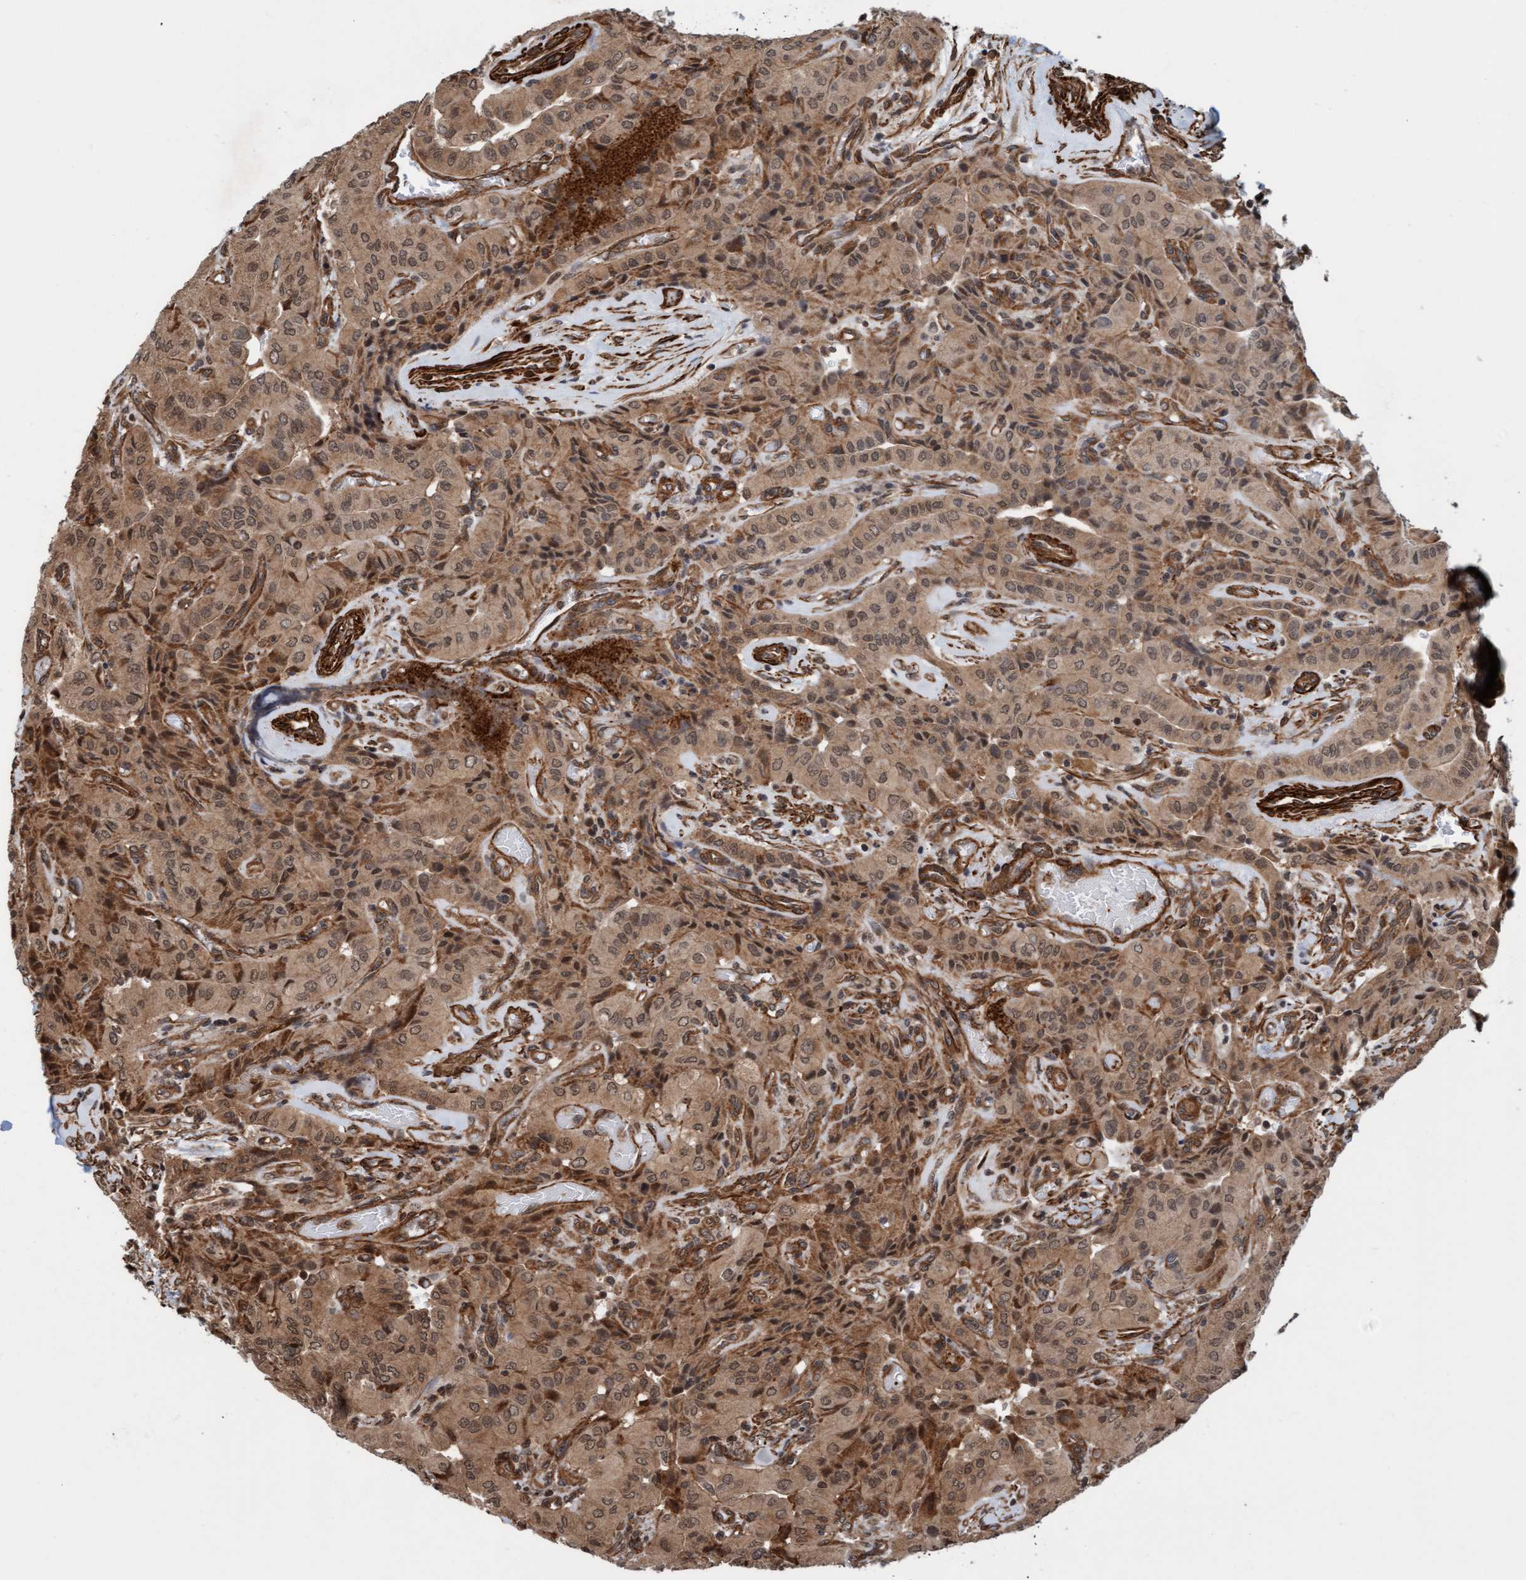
{"staining": {"intensity": "moderate", "quantity": ">75%", "location": "cytoplasmic/membranous,nuclear"}, "tissue": "thyroid cancer", "cell_type": "Tumor cells", "image_type": "cancer", "snomed": [{"axis": "morphology", "description": "Papillary adenocarcinoma, NOS"}, {"axis": "topography", "description": "Thyroid gland"}], "caption": "Approximately >75% of tumor cells in thyroid cancer show moderate cytoplasmic/membranous and nuclear protein staining as visualized by brown immunohistochemical staining.", "gene": "STXBP4", "patient": {"sex": "female", "age": 59}}